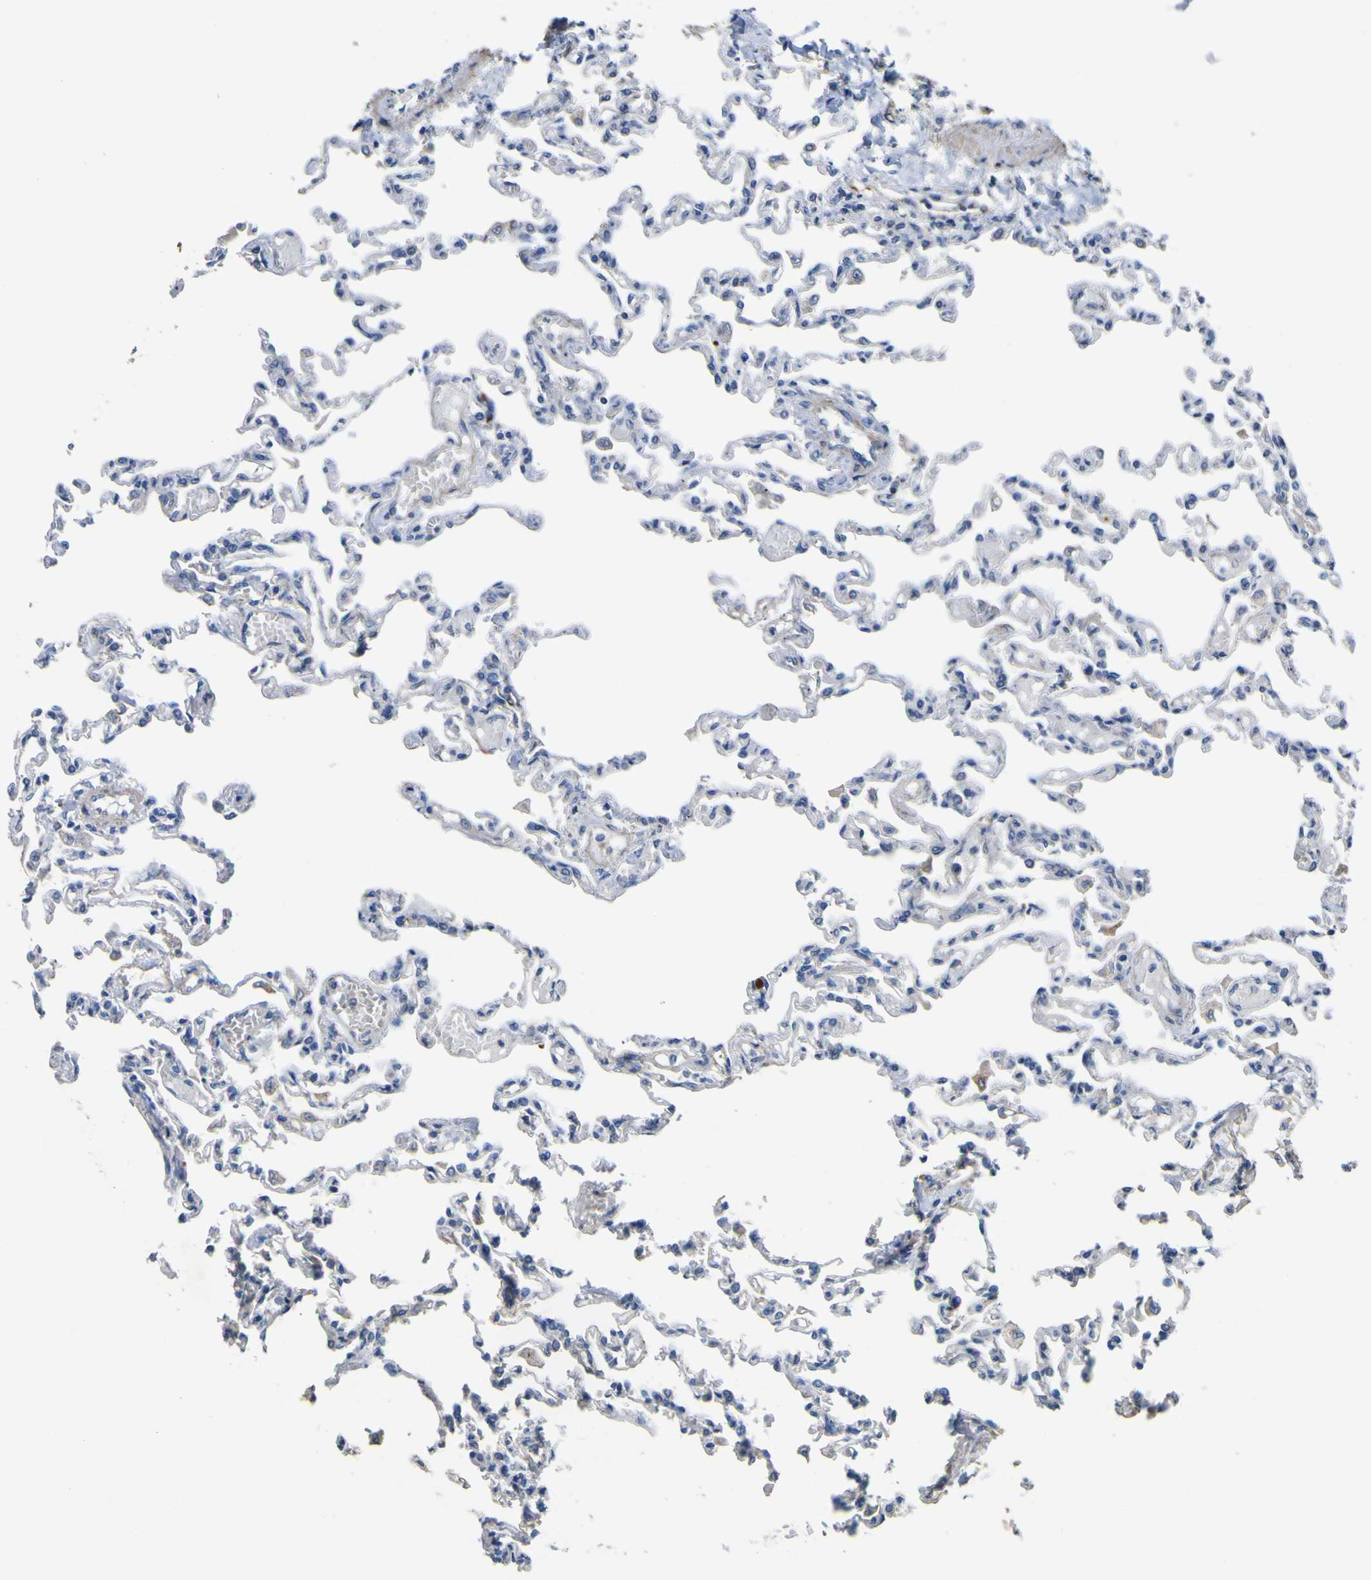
{"staining": {"intensity": "negative", "quantity": "none", "location": "none"}, "tissue": "lung", "cell_type": "Alveolar cells", "image_type": "normal", "snomed": [{"axis": "morphology", "description": "Normal tissue, NOS"}, {"axis": "topography", "description": "Lung"}], "caption": "Immunohistochemistry micrograph of benign human lung stained for a protein (brown), which demonstrates no staining in alveolar cells.", "gene": "ALDH18A1", "patient": {"sex": "male", "age": 21}}